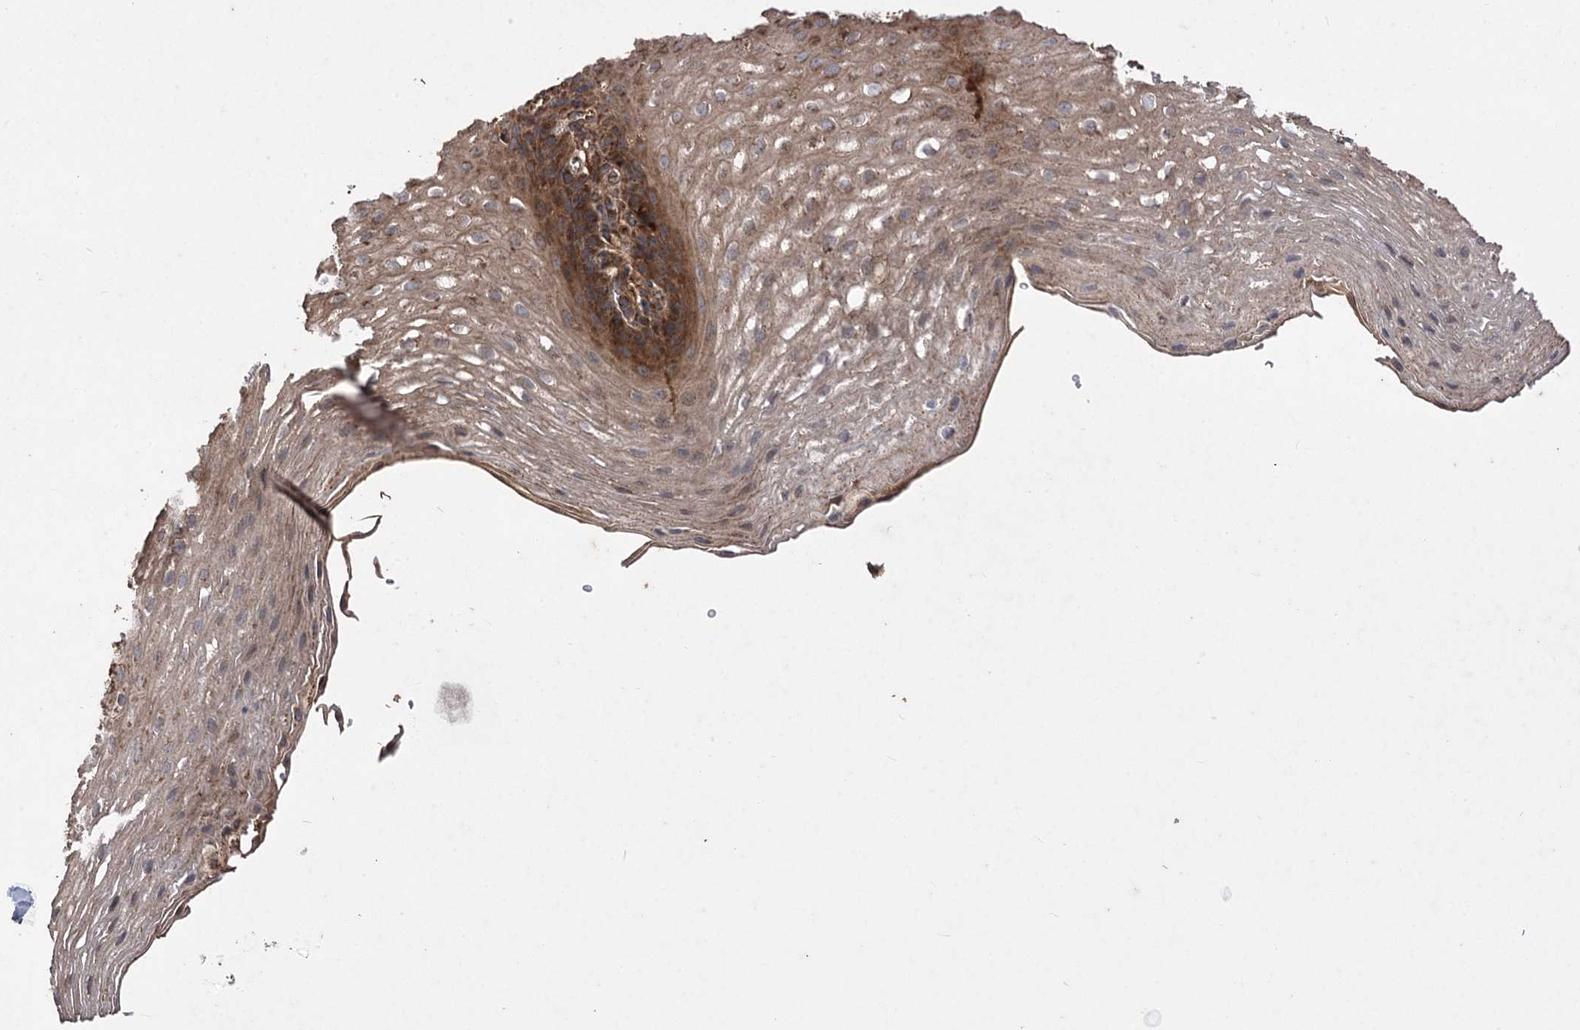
{"staining": {"intensity": "strong", "quantity": "25%-75%", "location": "cytoplasmic/membranous"}, "tissue": "esophagus", "cell_type": "Squamous epithelial cells", "image_type": "normal", "snomed": [{"axis": "morphology", "description": "Normal tissue, NOS"}, {"axis": "topography", "description": "Esophagus"}], "caption": "High-magnification brightfield microscopy of normal esophagus stained with DAB (3,3'-diaminobenzidine) (brown) and counterstained with hematoxylin (blue). squamous epithelial cells exhibit strong cytoplasmic/membranous expression is seen in about25%-75% of cells.", "gene": "RASSF3", "patient": {"sex": "female", "age": 66}}